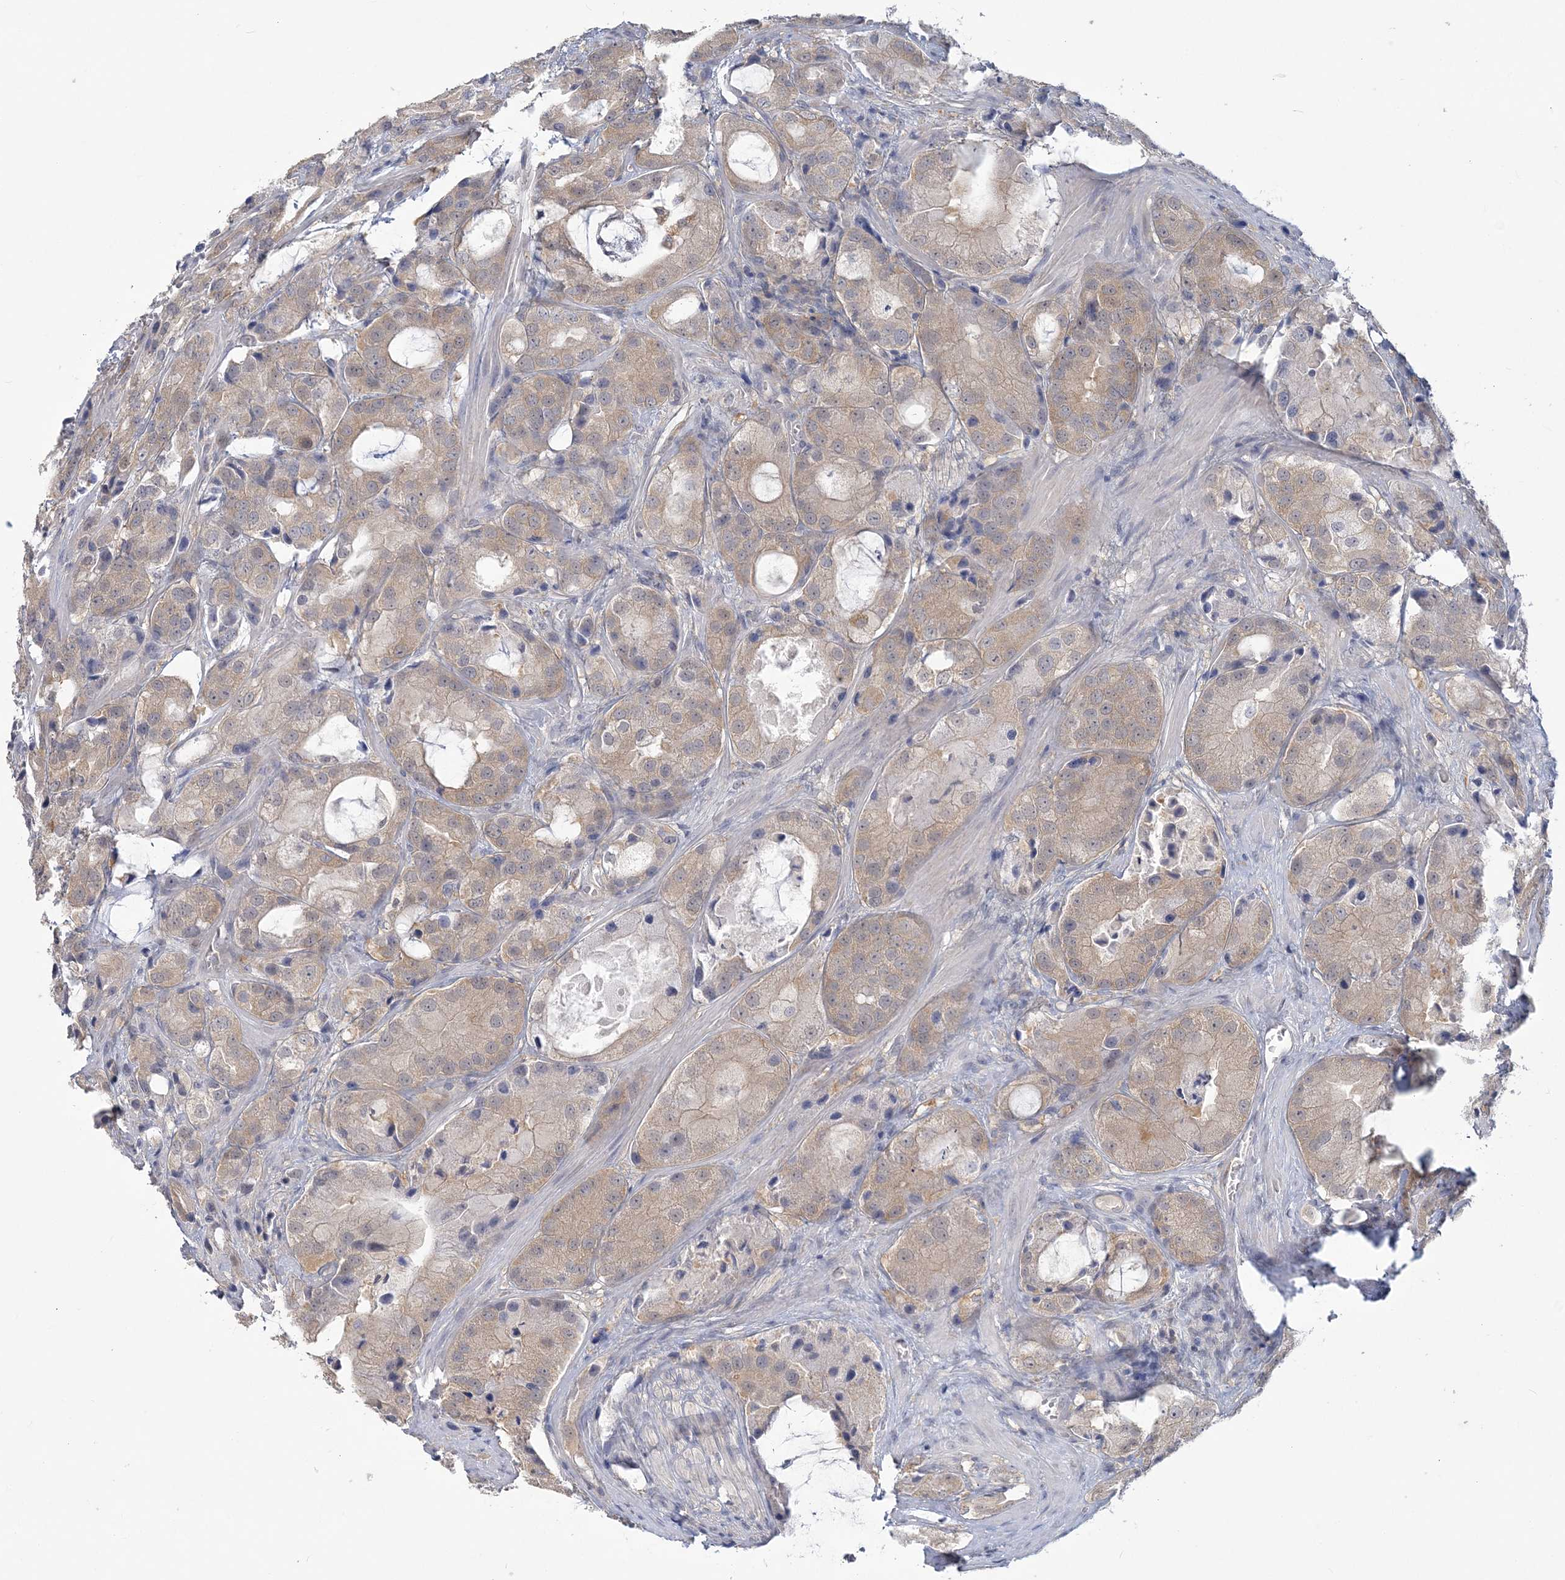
{"staining": {"intensity": "weak", "quantity": "25%-75%", "location": "cytoplasmic/membranous"}, "tissue": "prostate cancer", "cell_type": "Tumor cells", "image_type": "cancer", "snomed": [{"axis": "morphology", "description": "Adenocarcinoma, High grade"}, {"axis": "topography", "description": "Prostate"}], "caption": "A brown stain shows weak cytoplasmic/membranous expression of a protein in human high-grade adenocarcinoma (prostate) tumor cells. The staining was performed using DAB to visualize the protein expression in brown, while the nuclei were stained in blue with hematoxylin (Magnification: 20x).", "gene": "ANKS1A", "patient": {"sex": "male", "age": 70}}